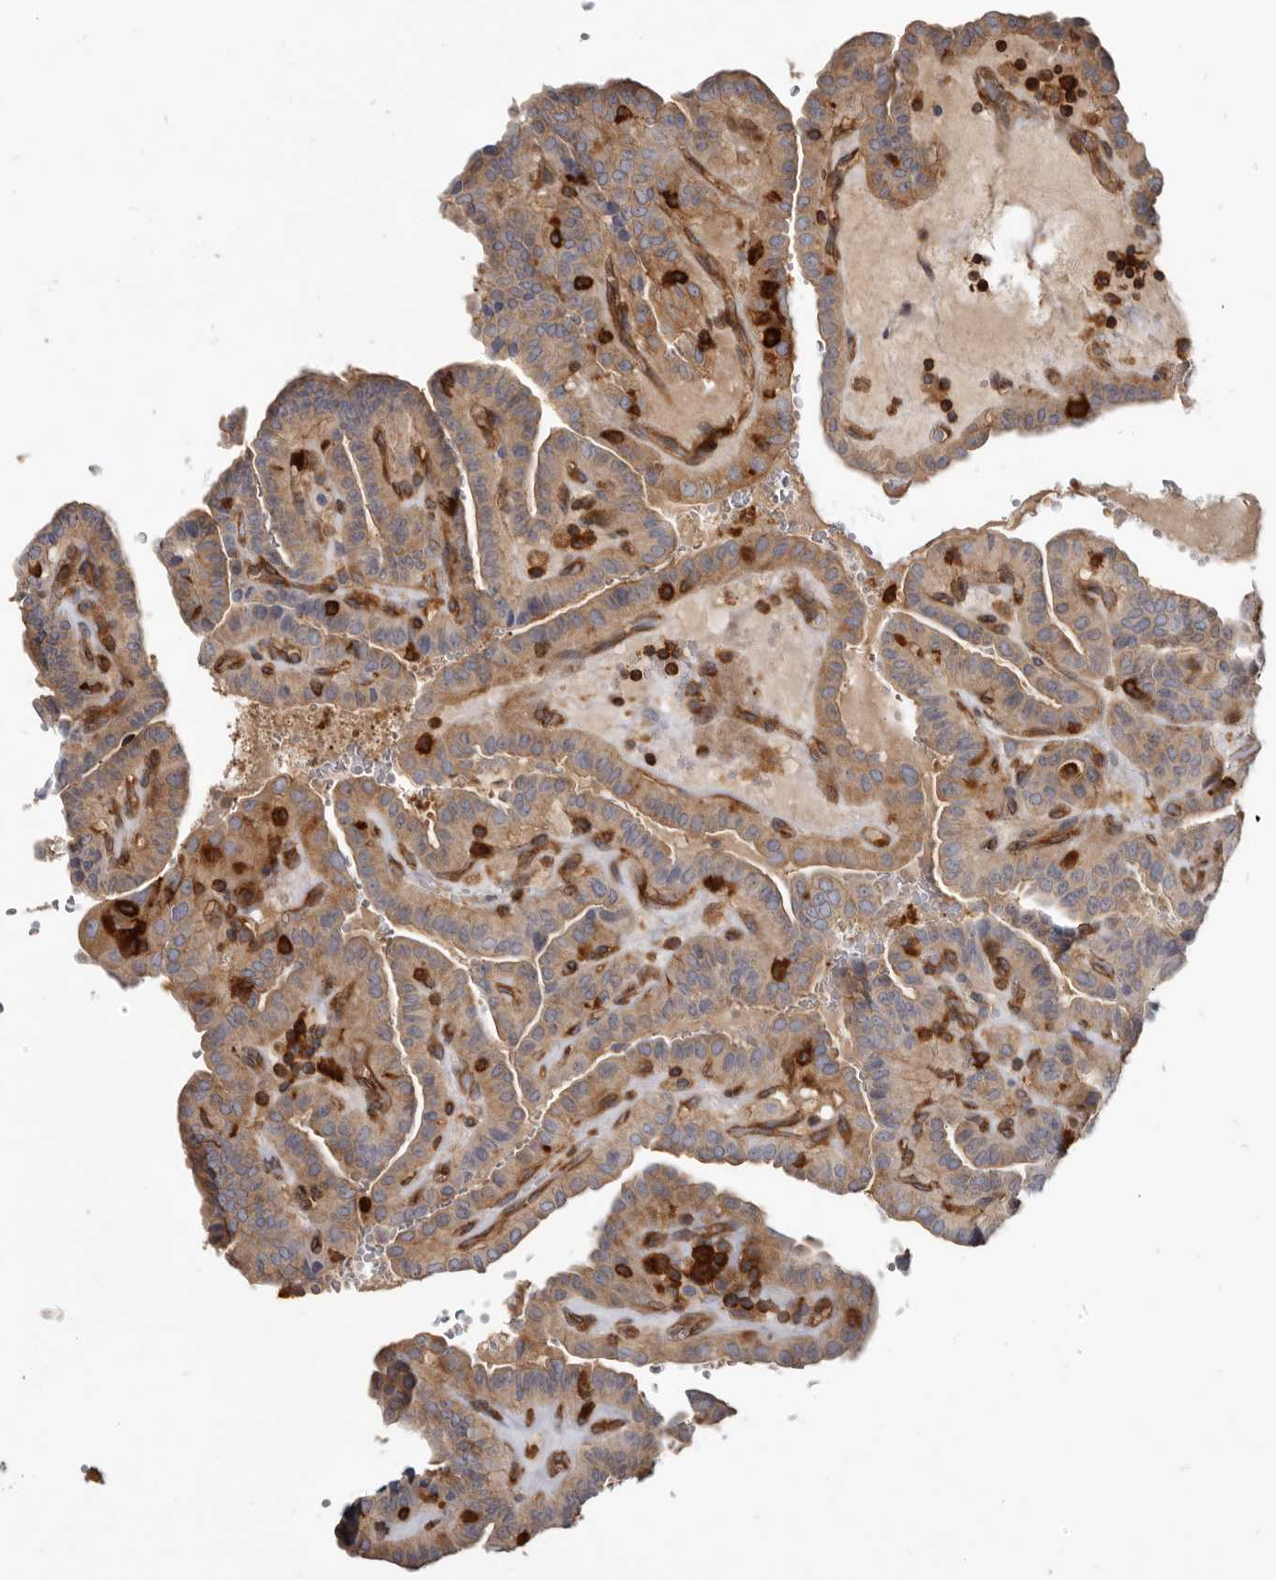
{"staining": {"intensity": "moderate", "quantity": ">75%", "location": "cytoplasmic/membranous"}, "tissue": "thyroid cancer", "cell_type": "Tumor cells", "image_type": "cancer", "snomed": [{"axis": "morphology", "description": "Papillary adenocarcinoma, NOS"}, {"axis": "topography", "description": "Thyroid gland"}], "caption": "High-magnification brightfield microscopy of thyroid cancer (papillary adenocarcinoma) stained with DAB (brown) and counterstained with hematoxylin (blue). tumor cells exhibit moderate cytoplasmic/membranous positivity is seen in about>75% of cells.", "gene": "CBL", "patient": {"sex": "male", "age": 77}}